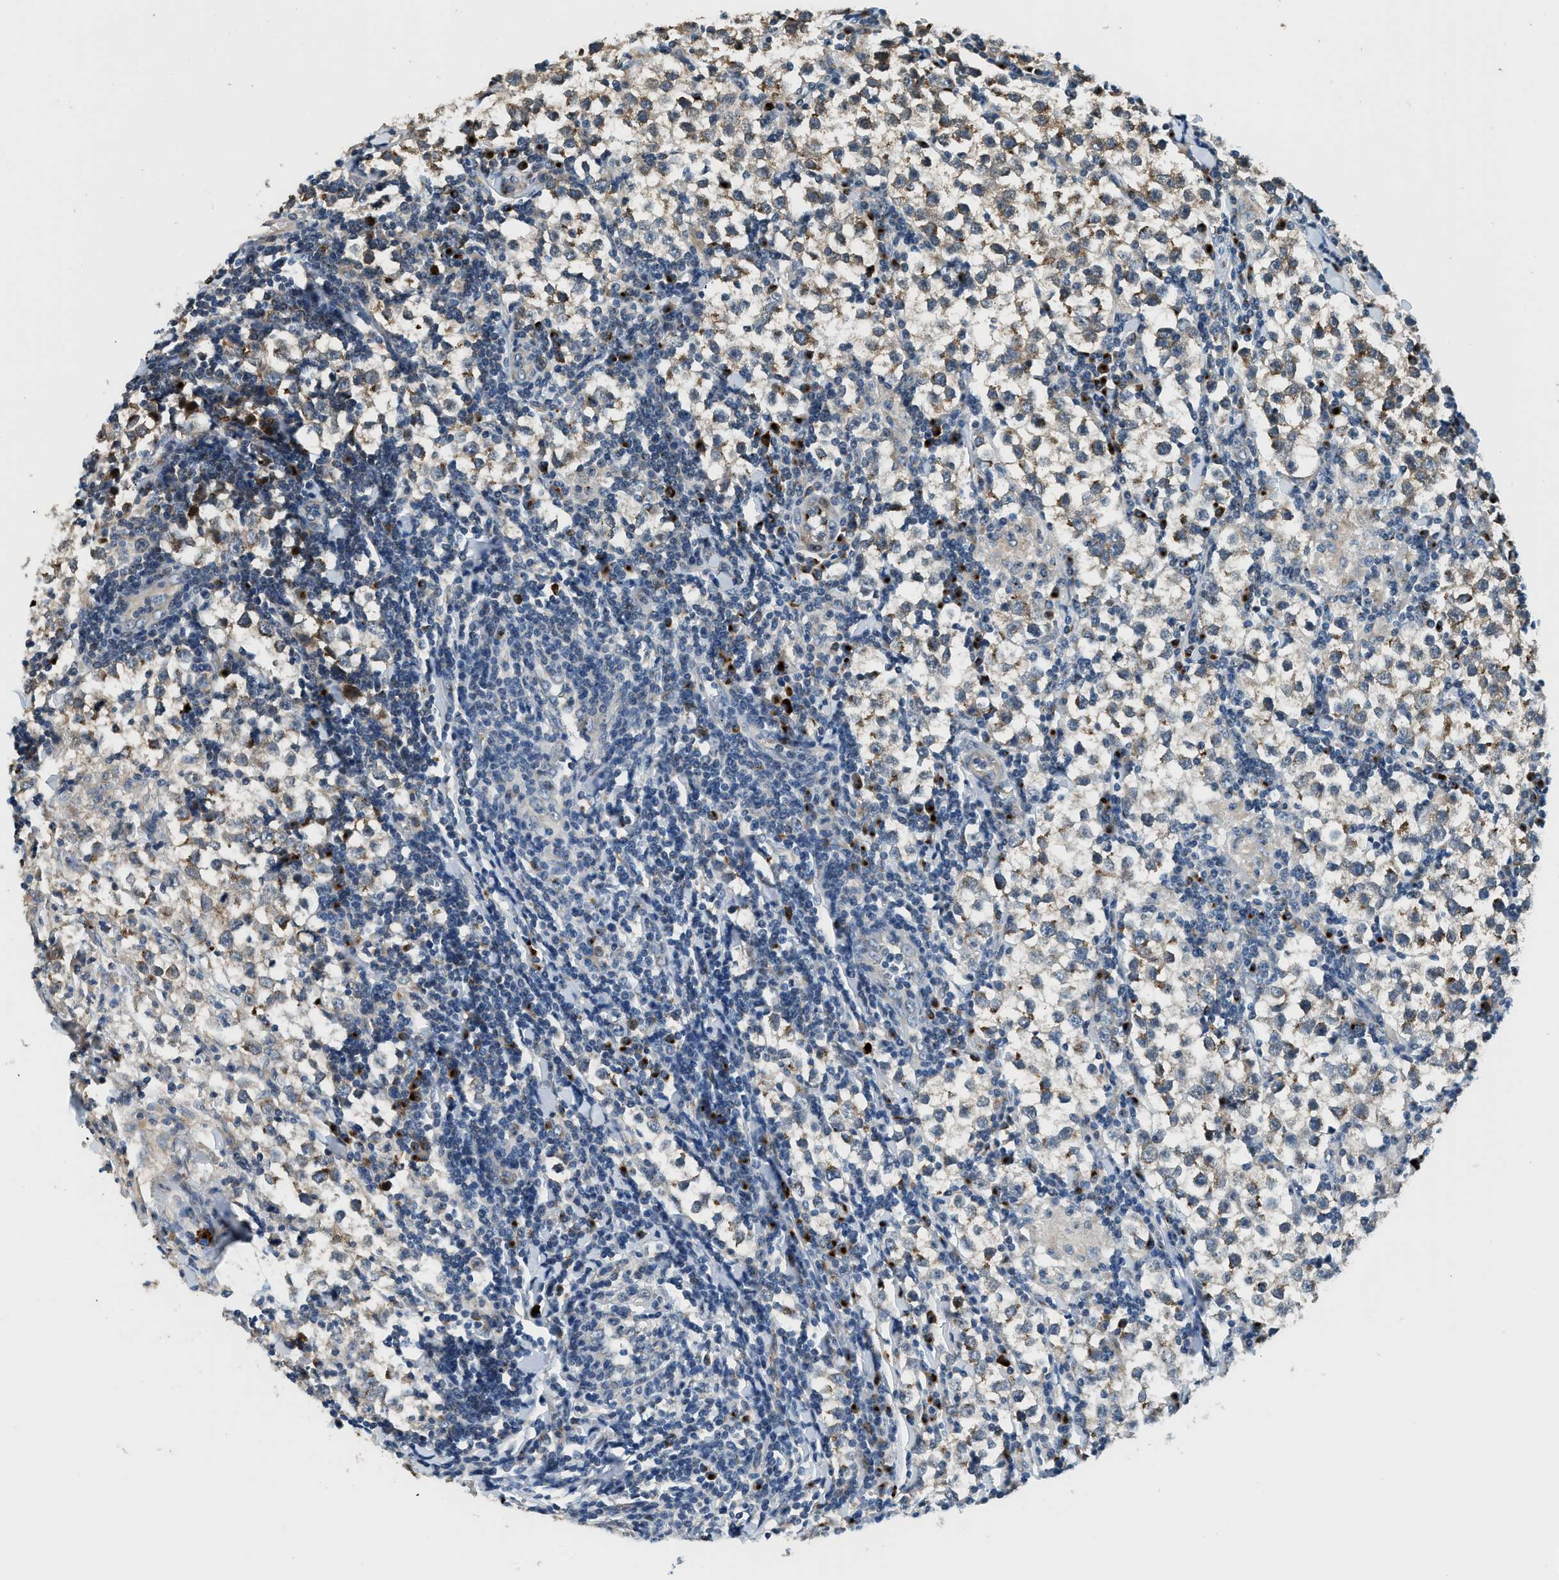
{"staining": {"intensity": "weak", "quantity": "25%-75%", "location": "cytoplasmic/membranous"}, "tissue": "testis cancer", "cell_type": "Tumor cells", "image_type": "cancer", "snomed": [{"axis": "morphology", "description": "Seminoma, NOS"}, {"axis": "morphology", "description": "Carcinoma, Embryonal, NOS"}, {"axis": "topography", "description": "Testis"}], "caption": "The micrograph reveals staining of testis cancer (embryonal carcinoma), revealing weak cytoplasmic/membranous protein positivity (brown color) within tumor cells.", "gene": "FUT8", "patient": {"sex": "male", "age": 36}}